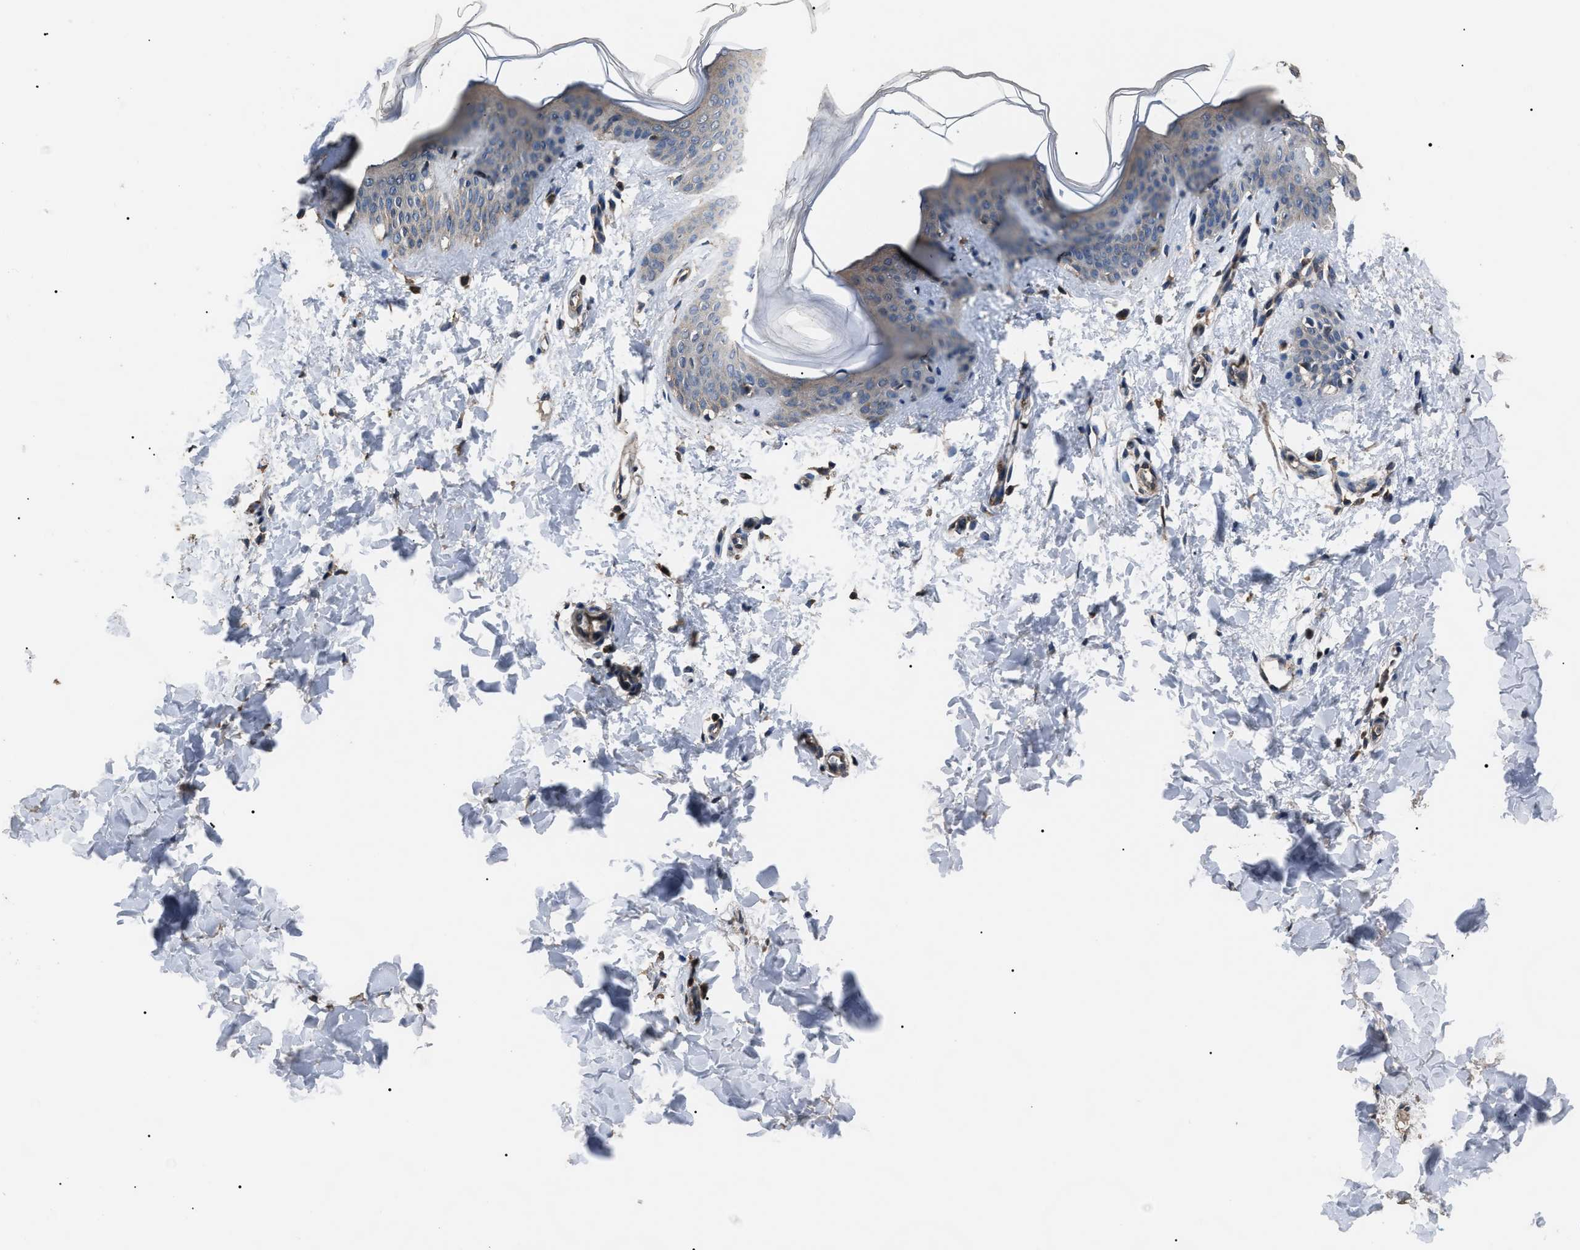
{"staining": {"intensity": "moderate", "quantity": ">75%", "location": "cytoplasmic/membranous"}, "tissue": "skin", "cell_type": "Fibroblasts", "image_type": "normal", "snomed": [{"axis": "morphology", "description": "Normal tissue, NOS"}, {"axis": "topography", "description": "Skin"}], "caption": "The micrograph displays staining of unremarkable skin, revealing moderate cytoplasmic/membranous protein staining (brown color) within fibroblasts.", "gene": "RNF216", "patient": {"sex": "female", "age": 17}}